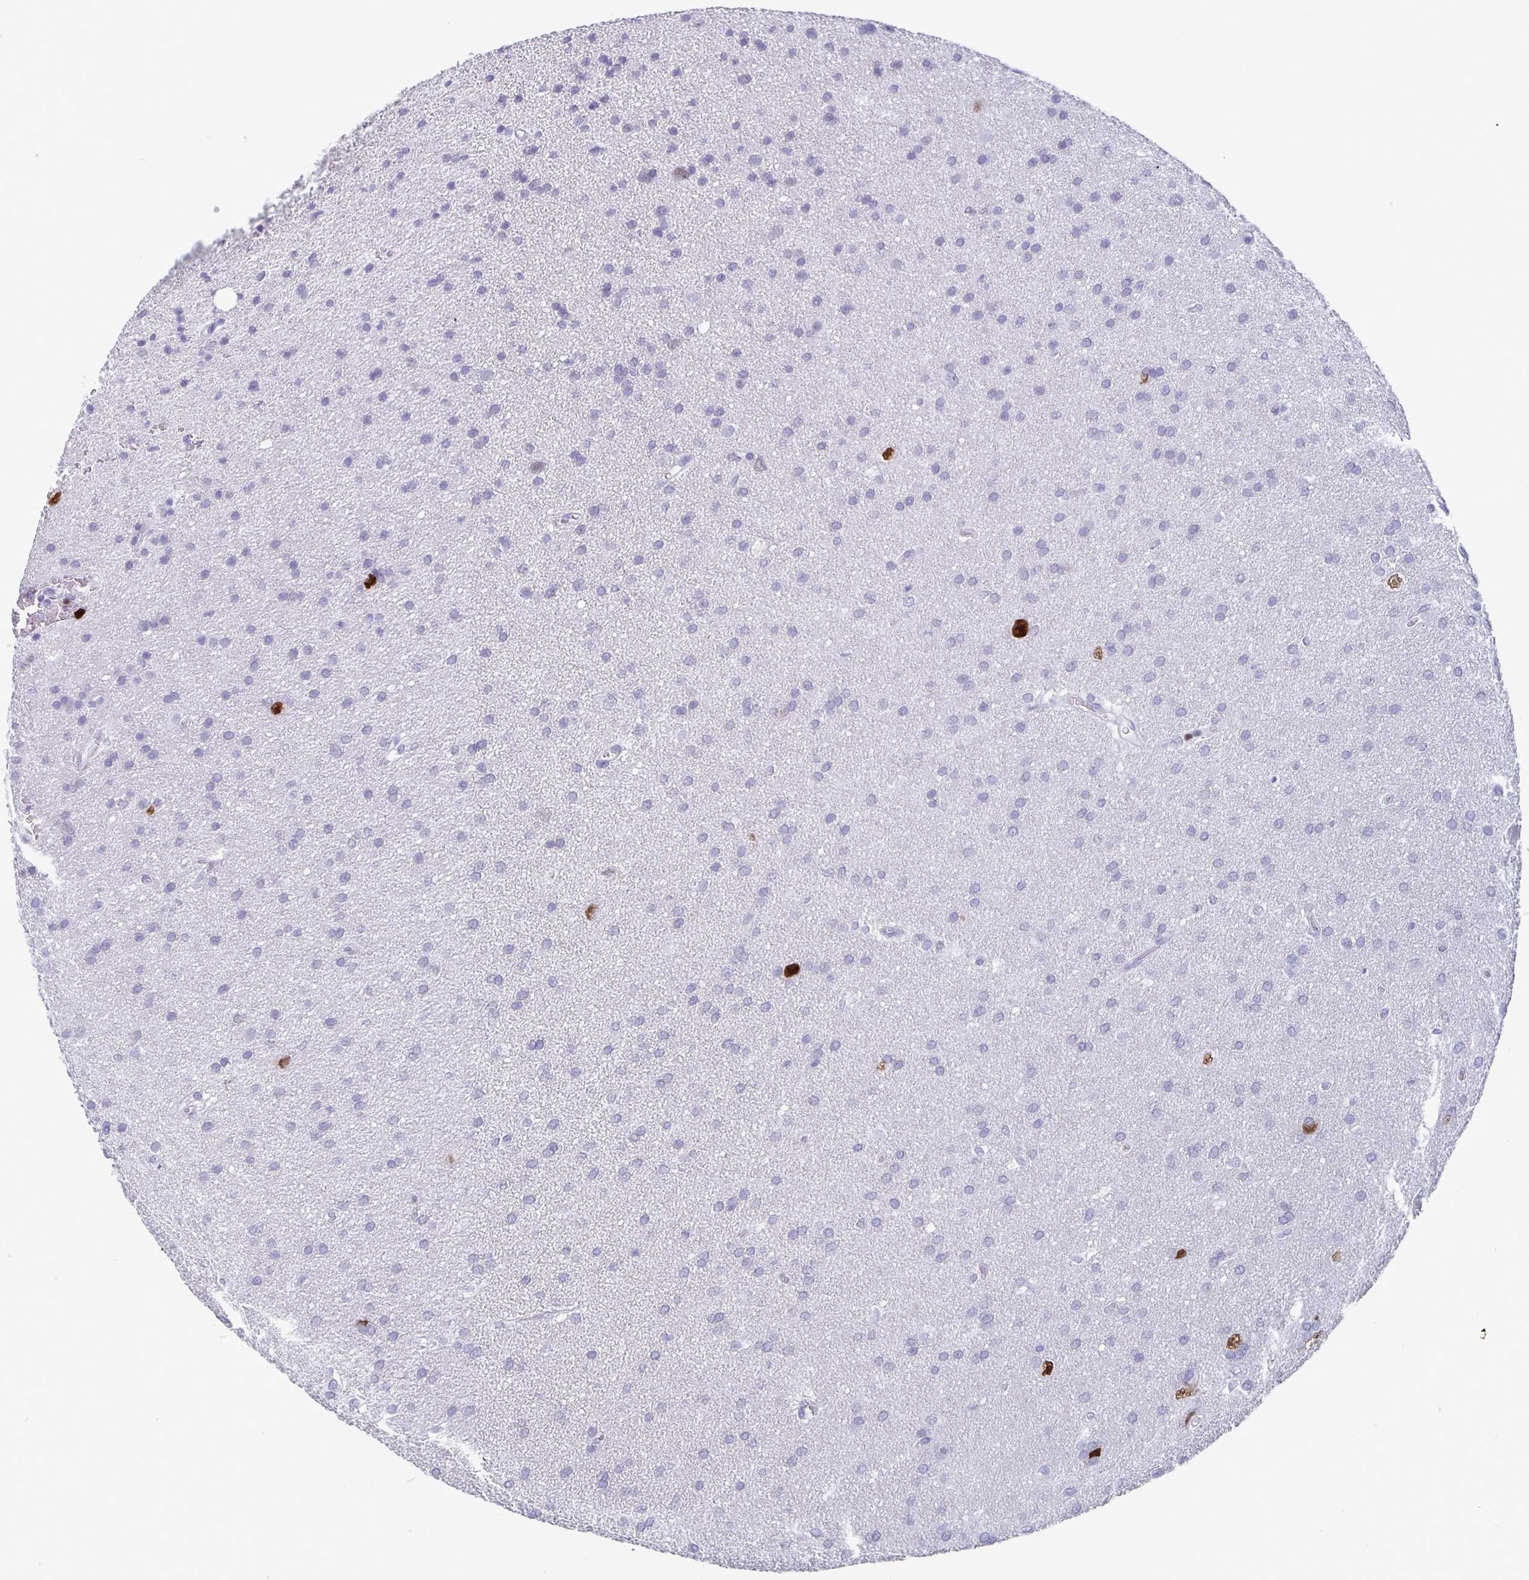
{"staining": {"intensity": "negative", "quantity": "none", "location": "none"}, "tissue": "glioma", "cell_type": "Tumor cells", "image_type": "cancer", "snomed": [{"axis": "morphology", "description": "Glioma, malignant, Low grade"}, {"axis": "topography", "description": "Brain"}], "caption": "IHC histopathology image of human glioma stained for a protein (brown), which displays no staining in tumor cells. The staining is performed using DAB (3,3'-diaminobenzidine) brown chromogen with nuclei counter-stained in using hematoxylin.", "gene": "SATB2", "patient": {"sex": "female", "age": 54}}